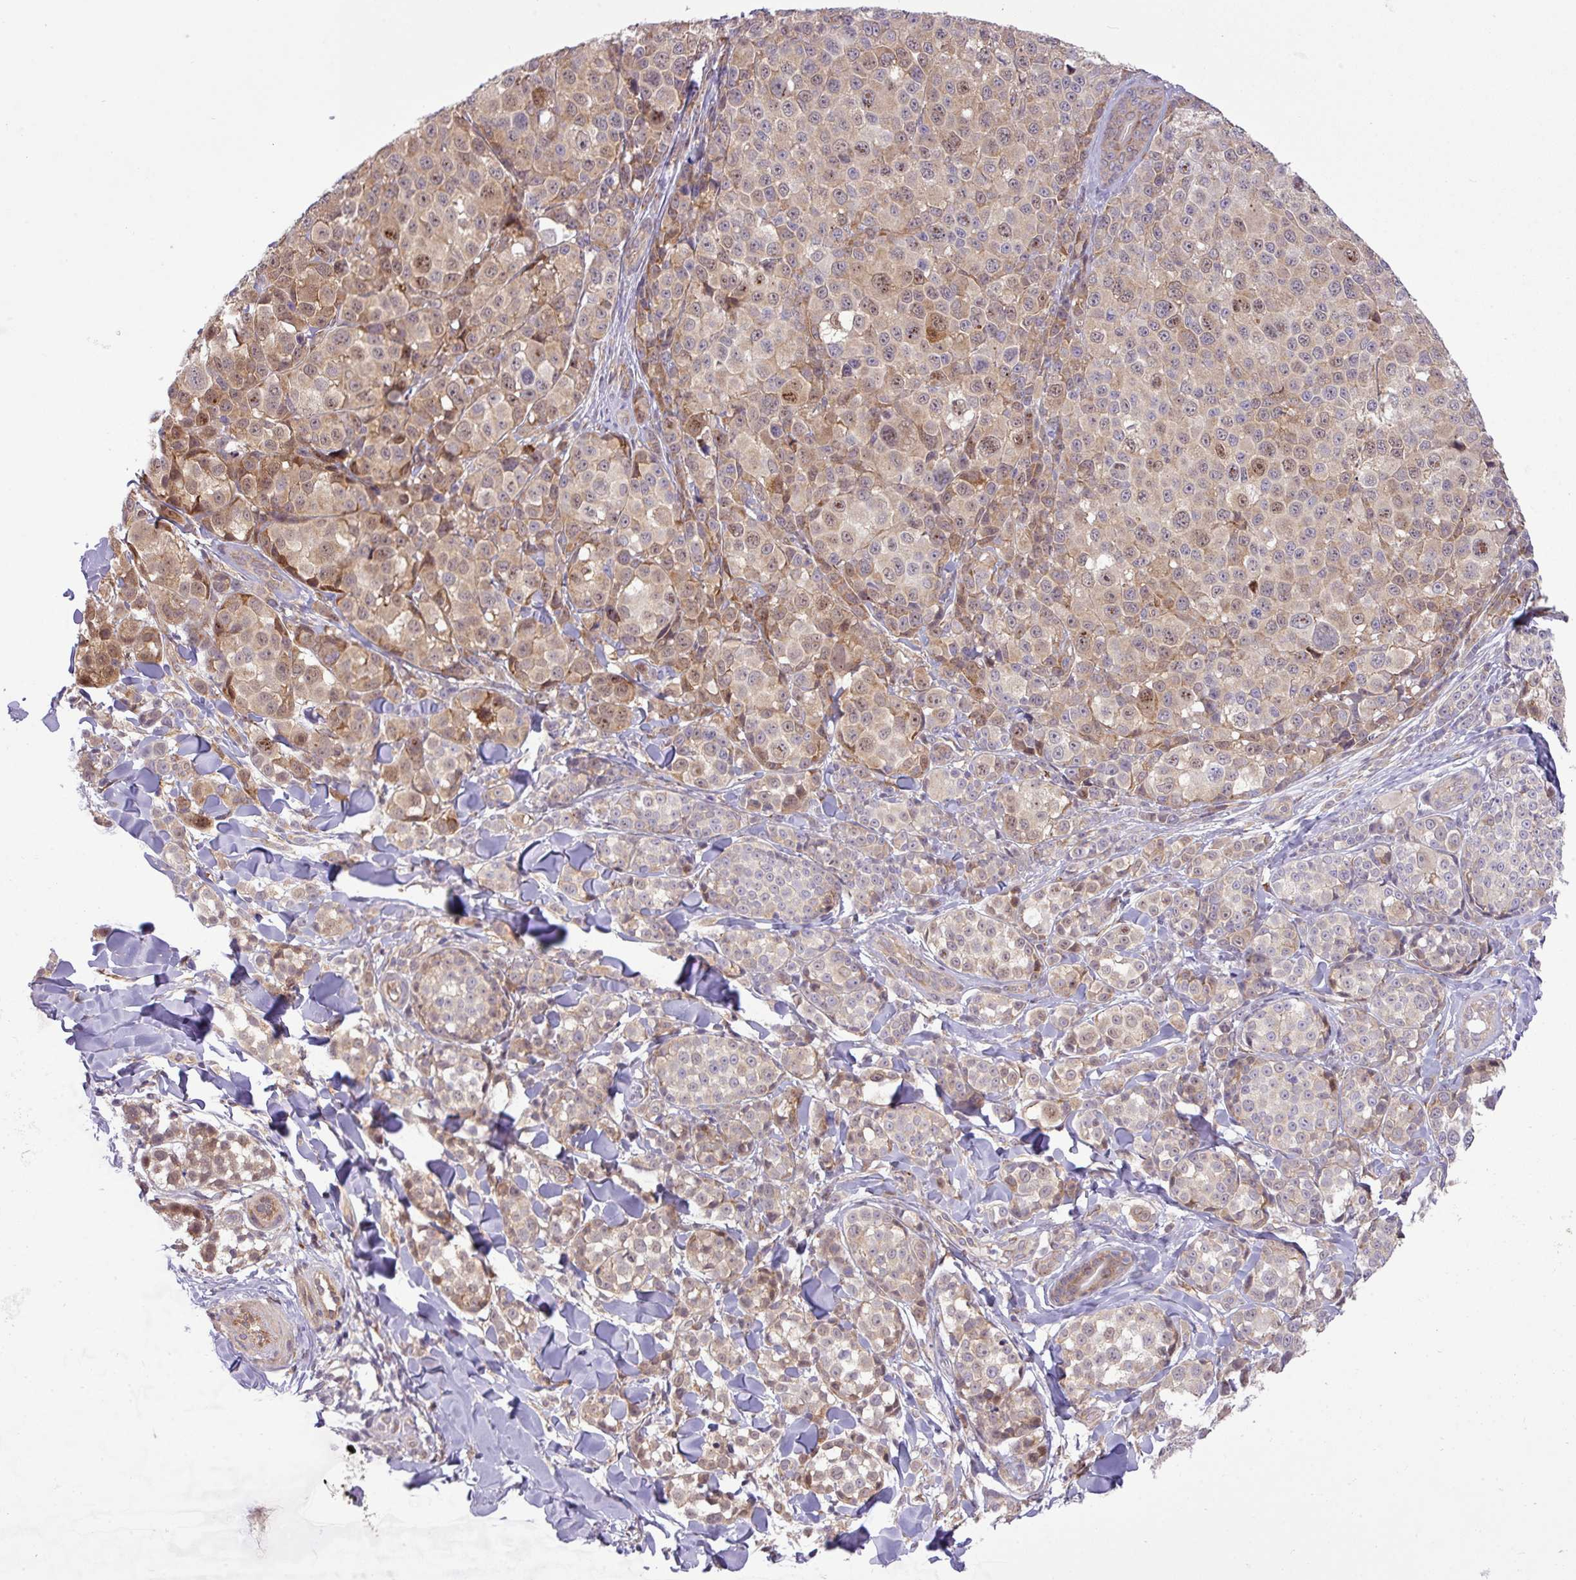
{"staining": {"intensity": "moderate", "quantity": "<25%", "location": "cytoplasmic/membranous,nuclear"}, "tissue": "melanoma", "cell_type": "Tumor cells", "image_type": "cancer", "snomed": [{"axis": "morphology", "description": "Malignant melanoma, NOS"}, {"axis": "topography", "description": "Skin"}], "caption": "Moderate cytoplasmic/membranous and nuclear expression for a protein is appreciated in approximately <25% of tumor cells of malignant melanoma using IHC.", "gene": "FAM222B", "patient": {"sex": "female", "age": 35}}